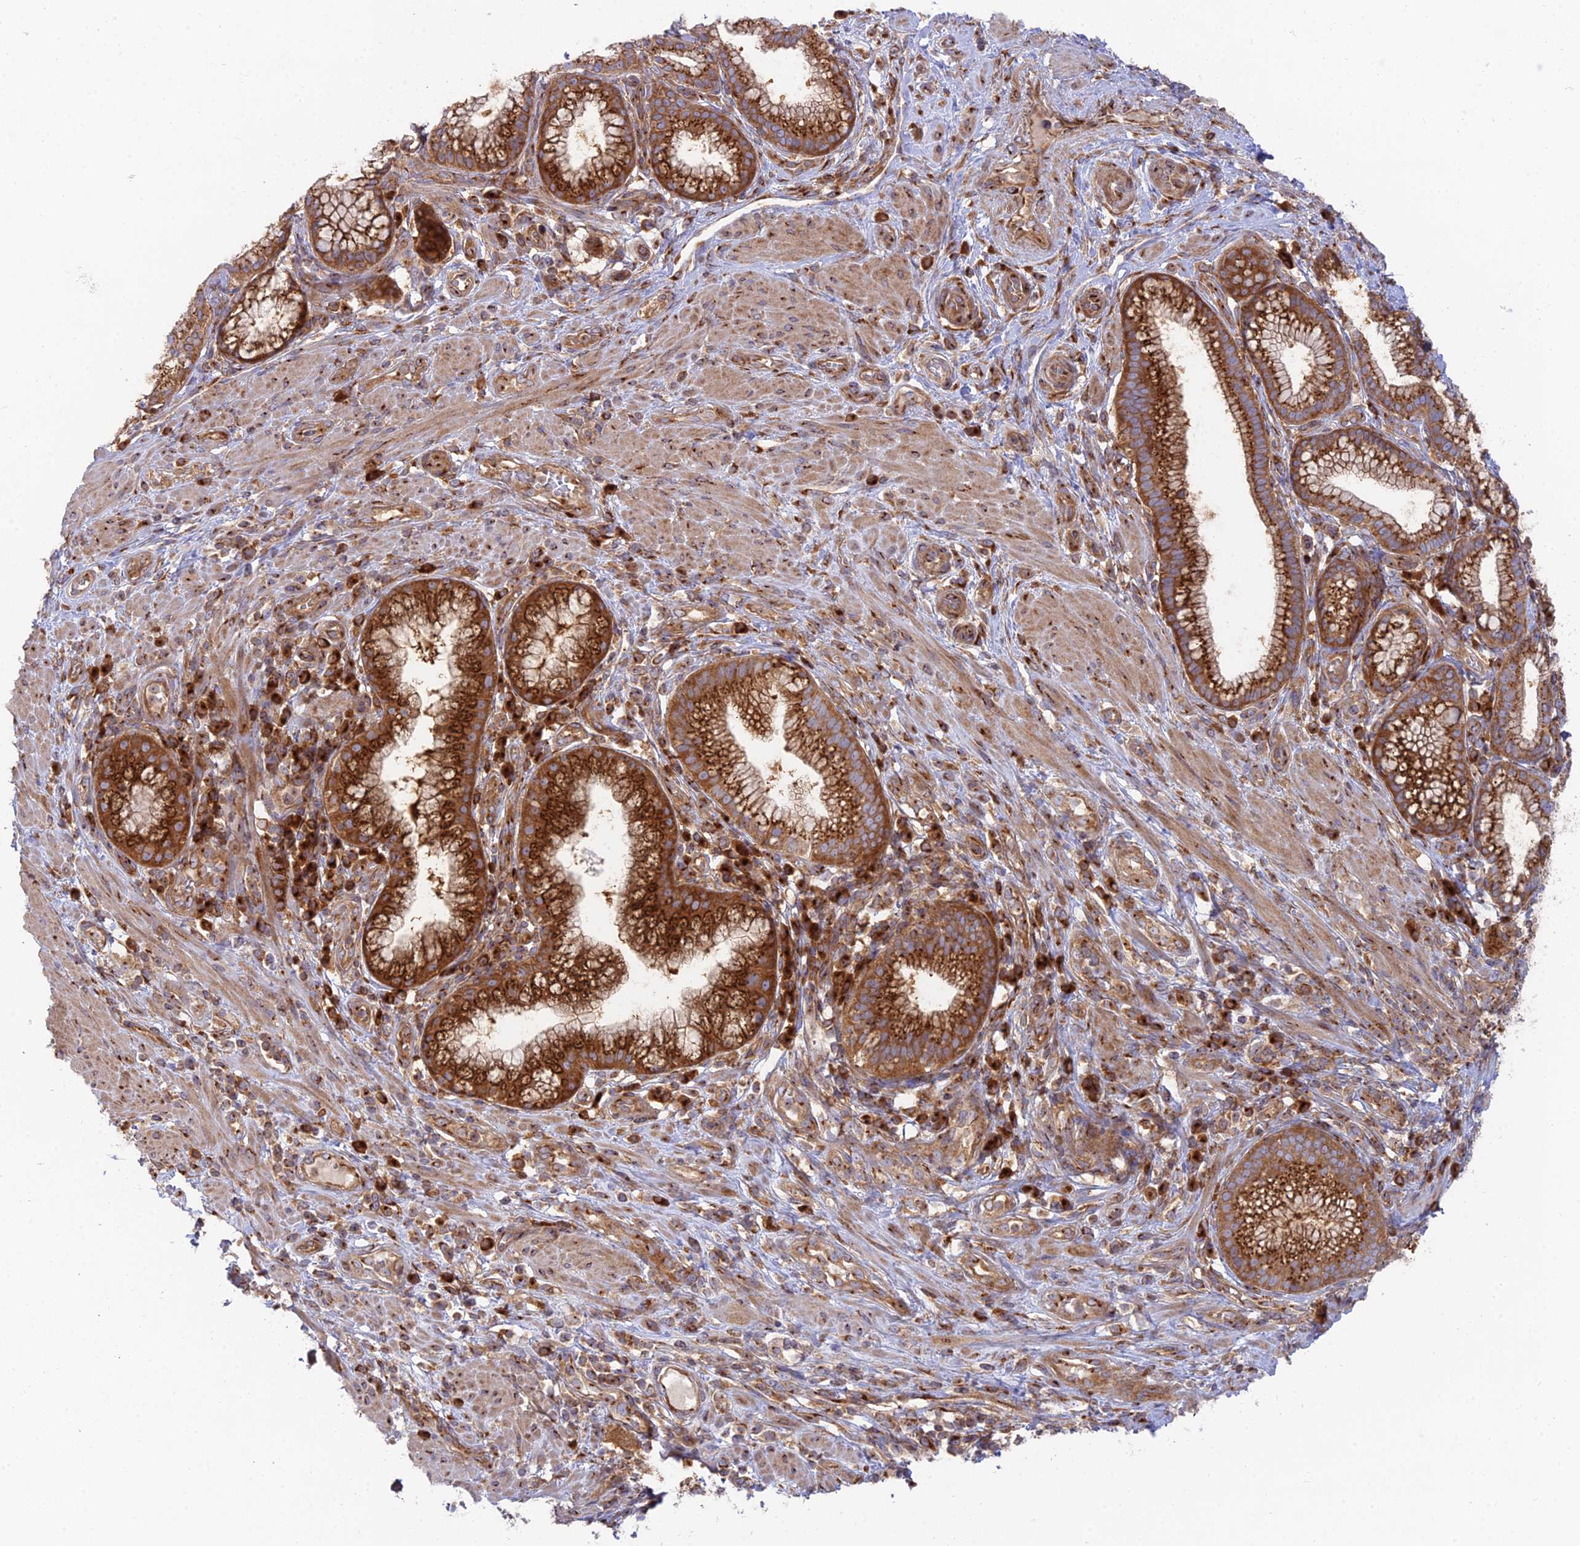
{"staining": {"intensity": "strong", "quantity": ">75%", "location": "cytoplasmic/membranous"}, "tissue": "pancreatic cancer", "cell_type": "Tumor cells", "image_type": "cancer", "snomed": [{"axis": "morphology", "description": "Adenocarcinoma, NOS"}, {"axis": "topography", "description": "Pancreas"}], "caption": "Immunohistochemistry (IHC) photomicrograph of human adenocarcinoma (pancreatic) stained for a protein (brown), which displays high levels of strong cytoplasmic/membranous positivity in about >75% of tumor cells.", "gene": "GOLGA3", "patient": {"sex": "male", "age": 72}}